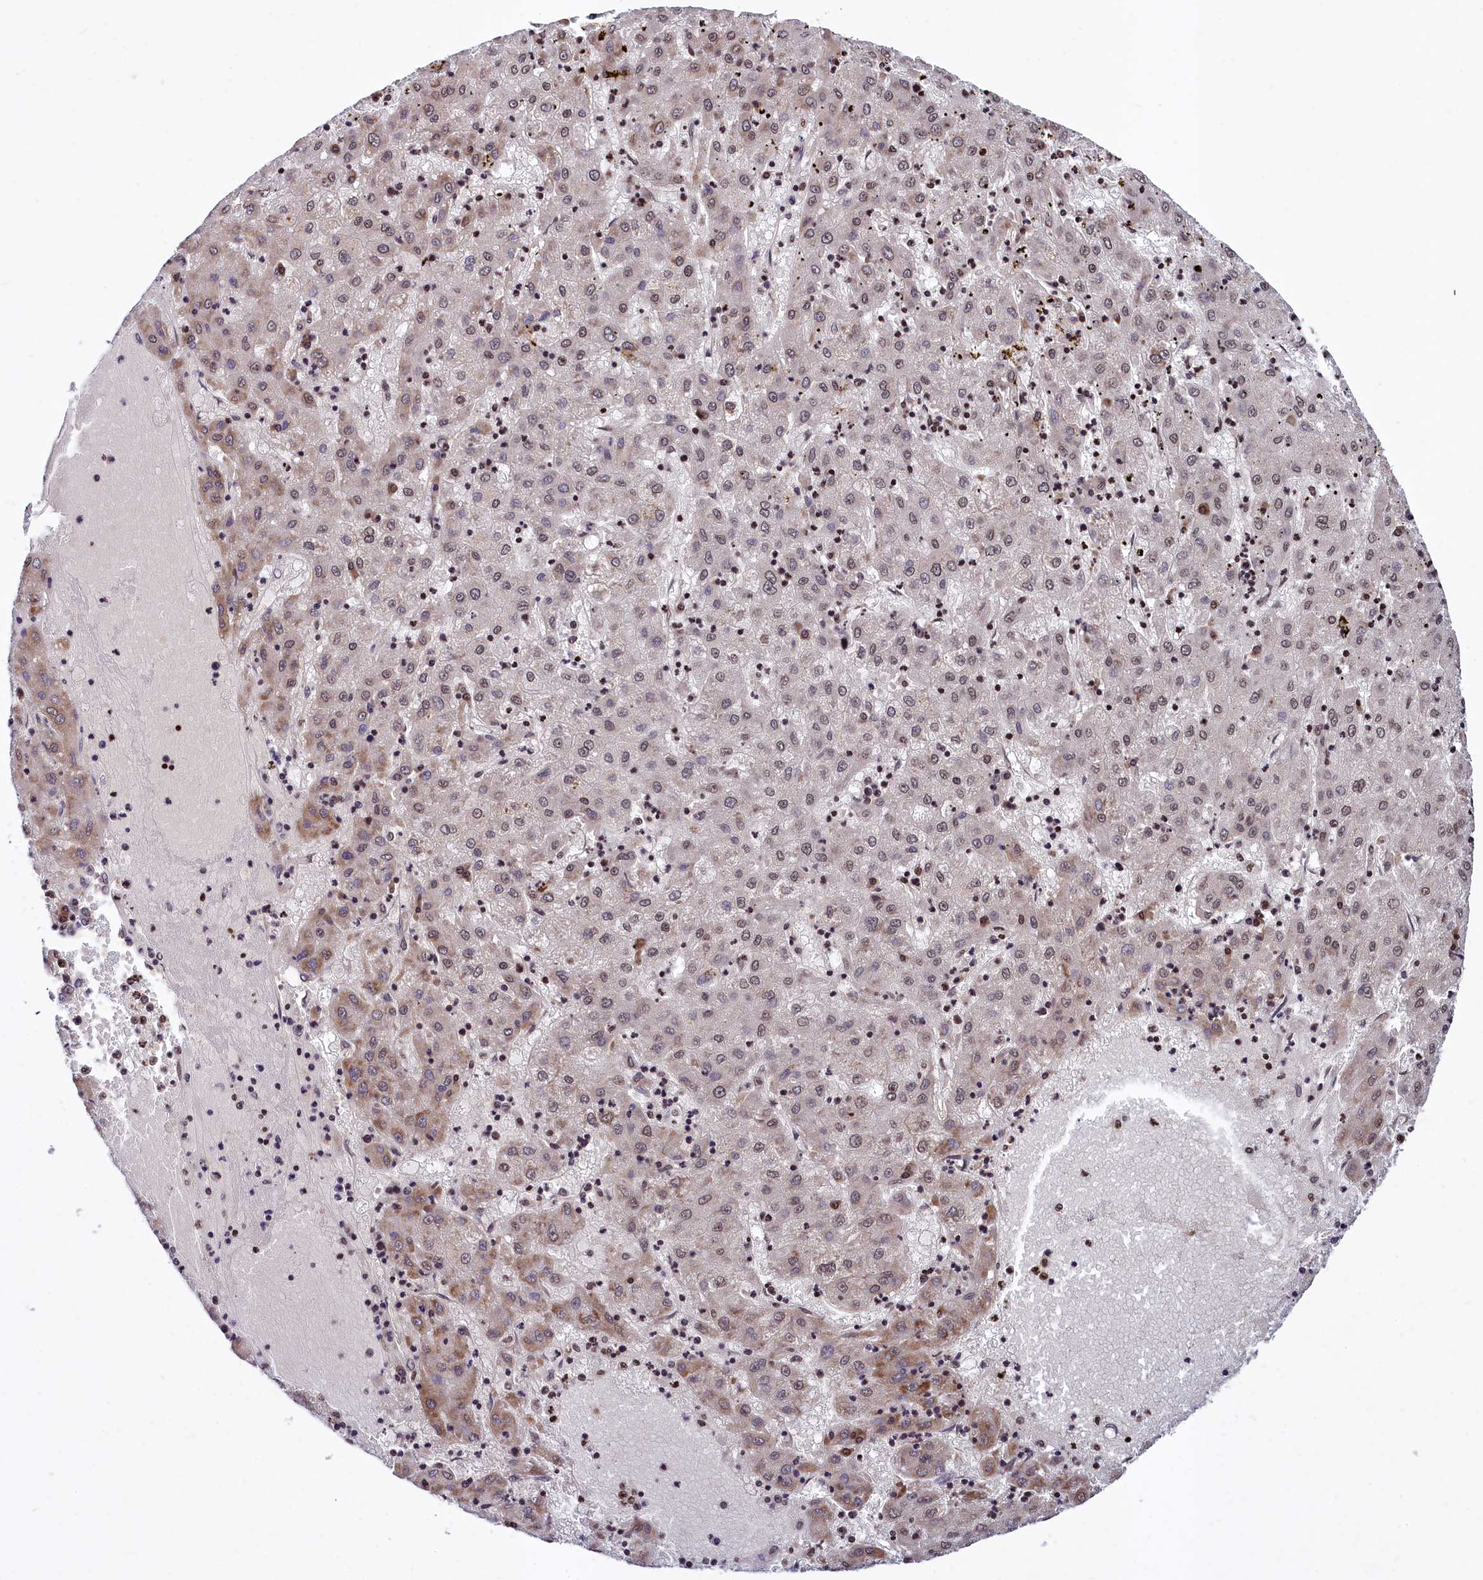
{"staining": {"intensity": "moderate", "quantity": "<25%", "location": "cytoplasmic/membranous,nuclear"}, "tissue": "liver cancer", "cell_type": "Tumor cells", "image_type": "cancer", "snomed": [{"axis": "morphology", "description": "Carcinoma, Hepatocellular, NOS"}, {"axis": "topography", "description": "Liver"}], "caption": "Protein staining by IHC shows moderate cytoplasmic/membranous and nuclear expression in approximately <25% of tumor cells in liver hepatocellular carcinoma.", "gene": "FAM217B", "patient": {"sex": "male", "age": 72}}